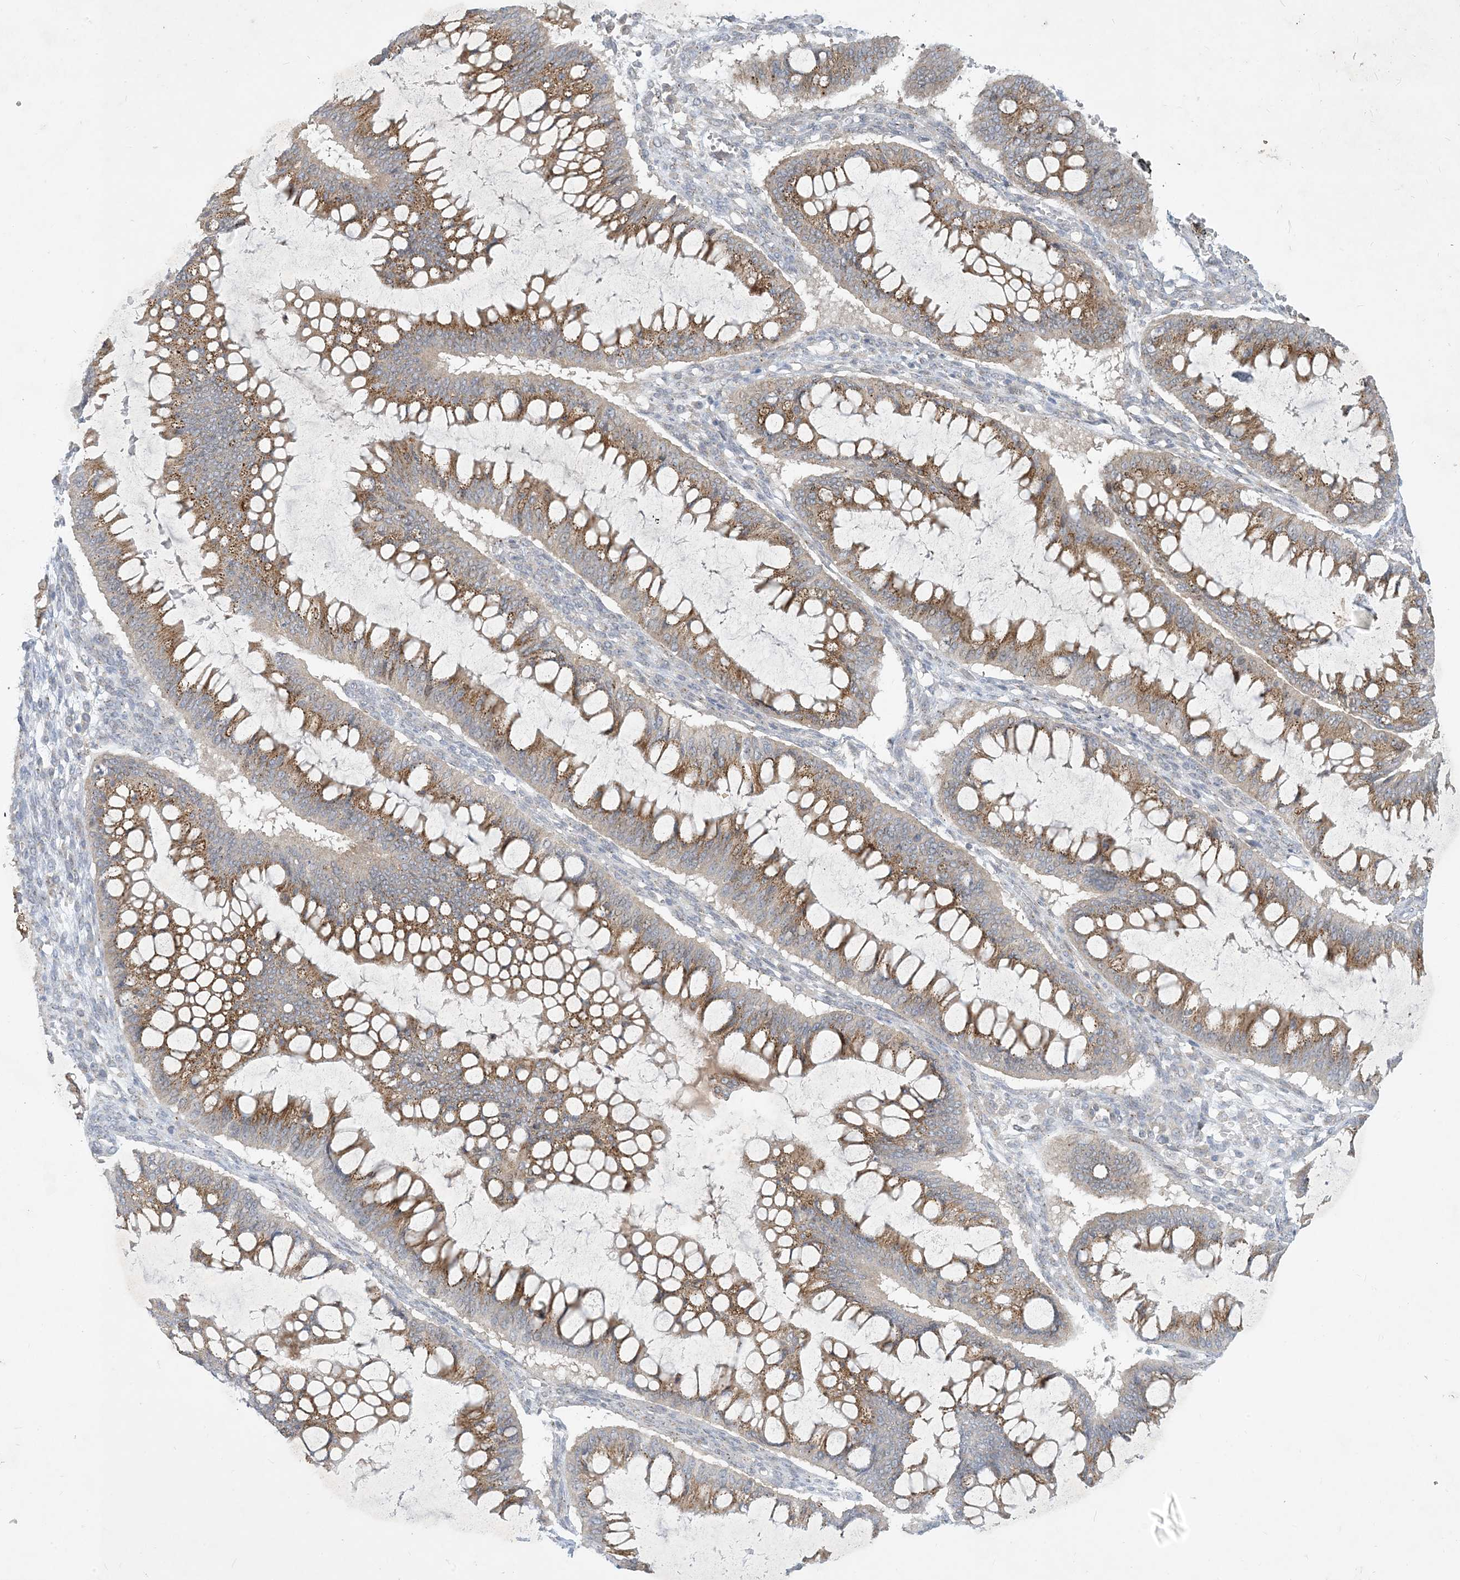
{"staining": {"intensity": "moderate", "quantity": ">75%", "location": "cytoplasmic/membranous"}, "tissue": "ovarian cancer", "cell_type": "Tumor cells", "image_type": "cancer", "snomed": [{"axis": "morphology", "description": "Cystadenocarcinoma, mucinous, NOS"}, {"axis": "topography", "description": "Ovary"}], "caption": "This histopathology image displays immunohistochemistry staining of human ovarian mucinous cystadenocarcinoma, with medium moderate cytoplasmic/membranous positivity in approximately >75% of tumor cells.", "gene": "CCDC14", "patient": {"sex": "female", "age": 73}}